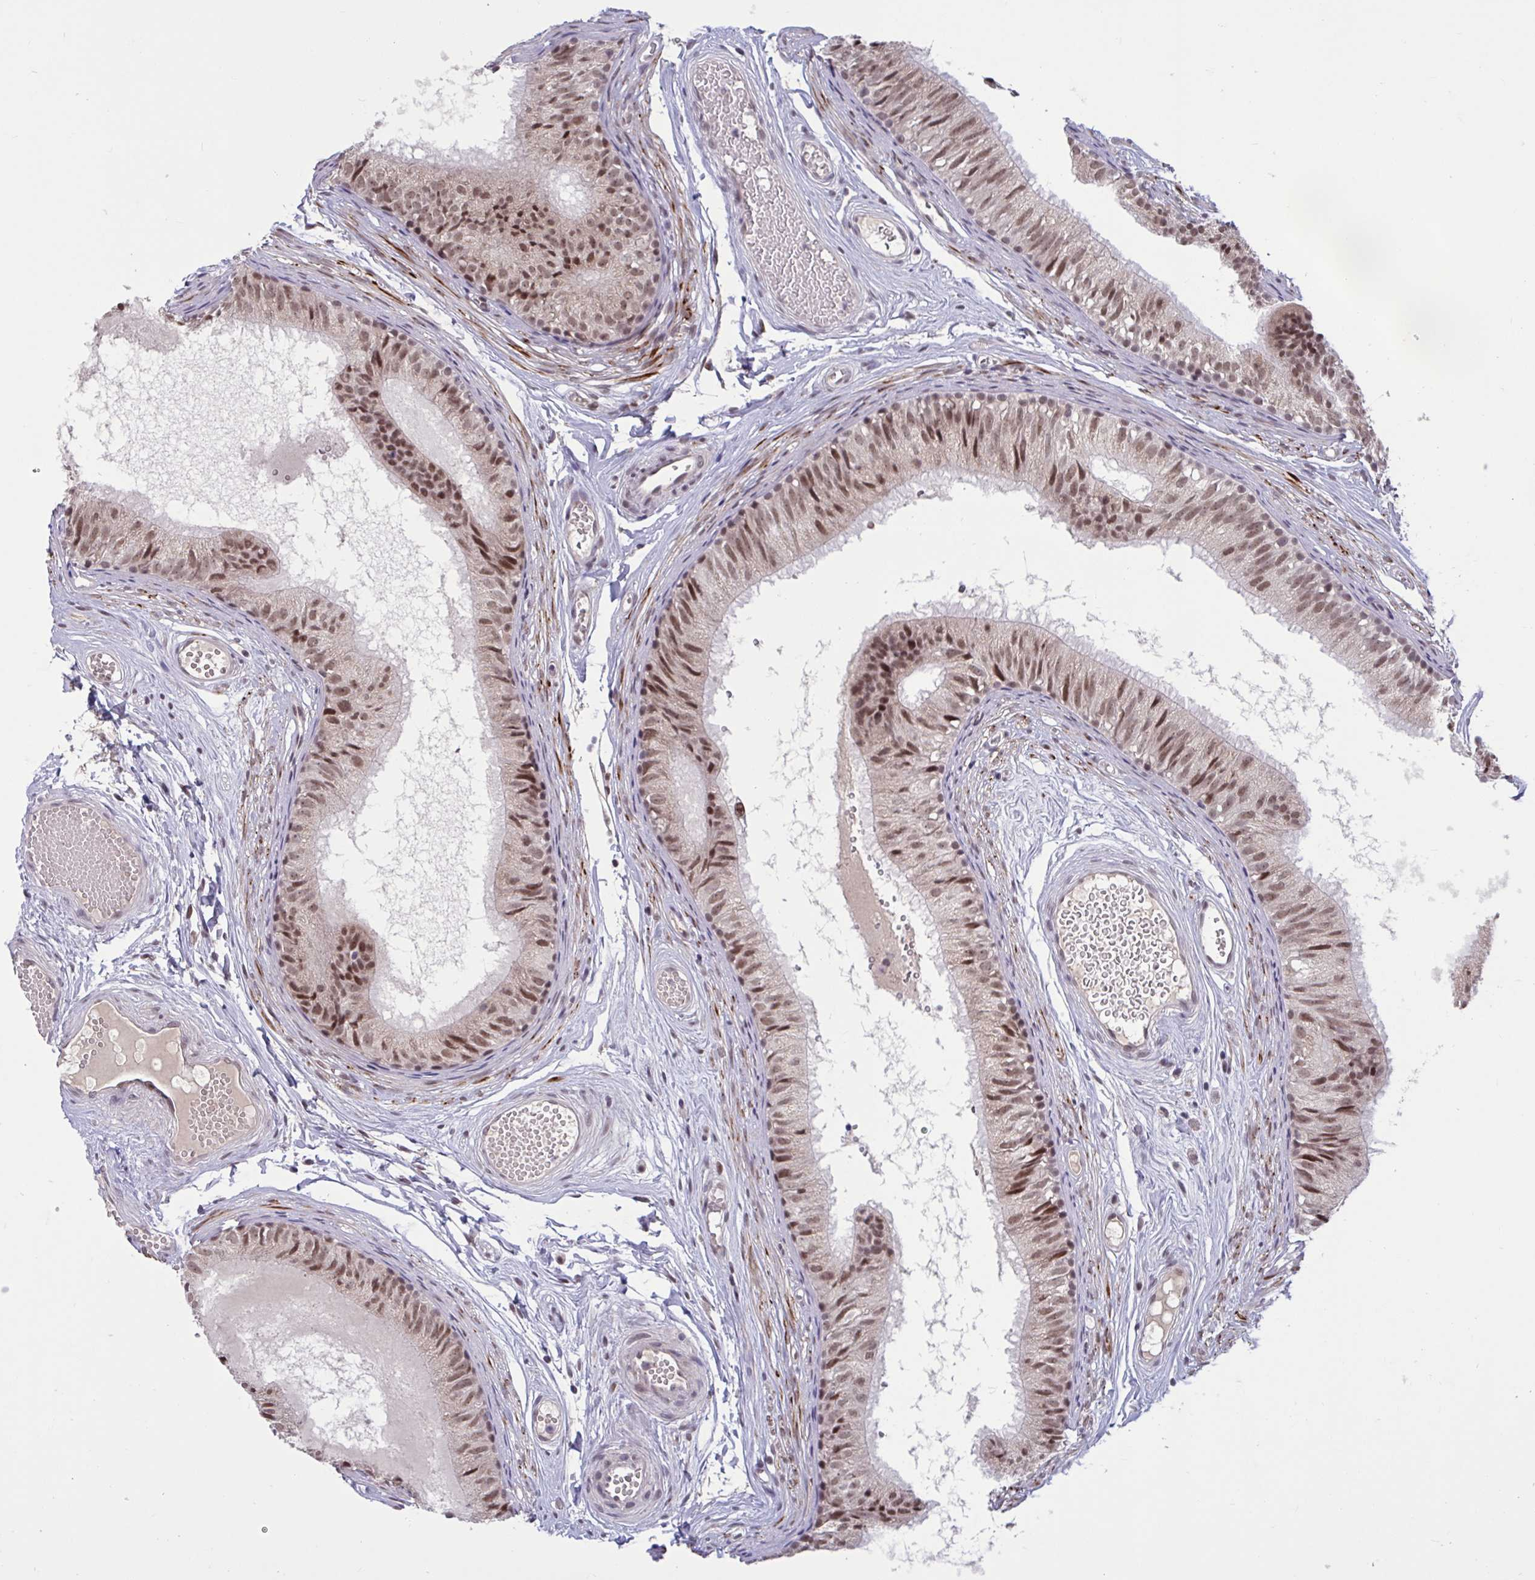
{"staining": {"intensity": "moderate", "quantity": ">75%", "location": "nuclear"}, "tissue": "epididymis", "cell_type": "Glandular cells", "image_type": "normal", "snomed": [{"axis": "morphology", "description": "Normal tissue, NOS"}, {"axis": "morphology", "description": "Seminoma, NOS"}, {"axis": "topography", "description": "Testis"}, {"axis": "topography", "description": "Epididymis"}], "caption": "Immunohistochemistry (IHC) image of benign human epididymis stained for a protein (brown), which displays medium levels of moderate nuclear staining in about >75% of glandular cells.", "gene": "ZNF414", "patient": {"sex": "male", "age": 34}}